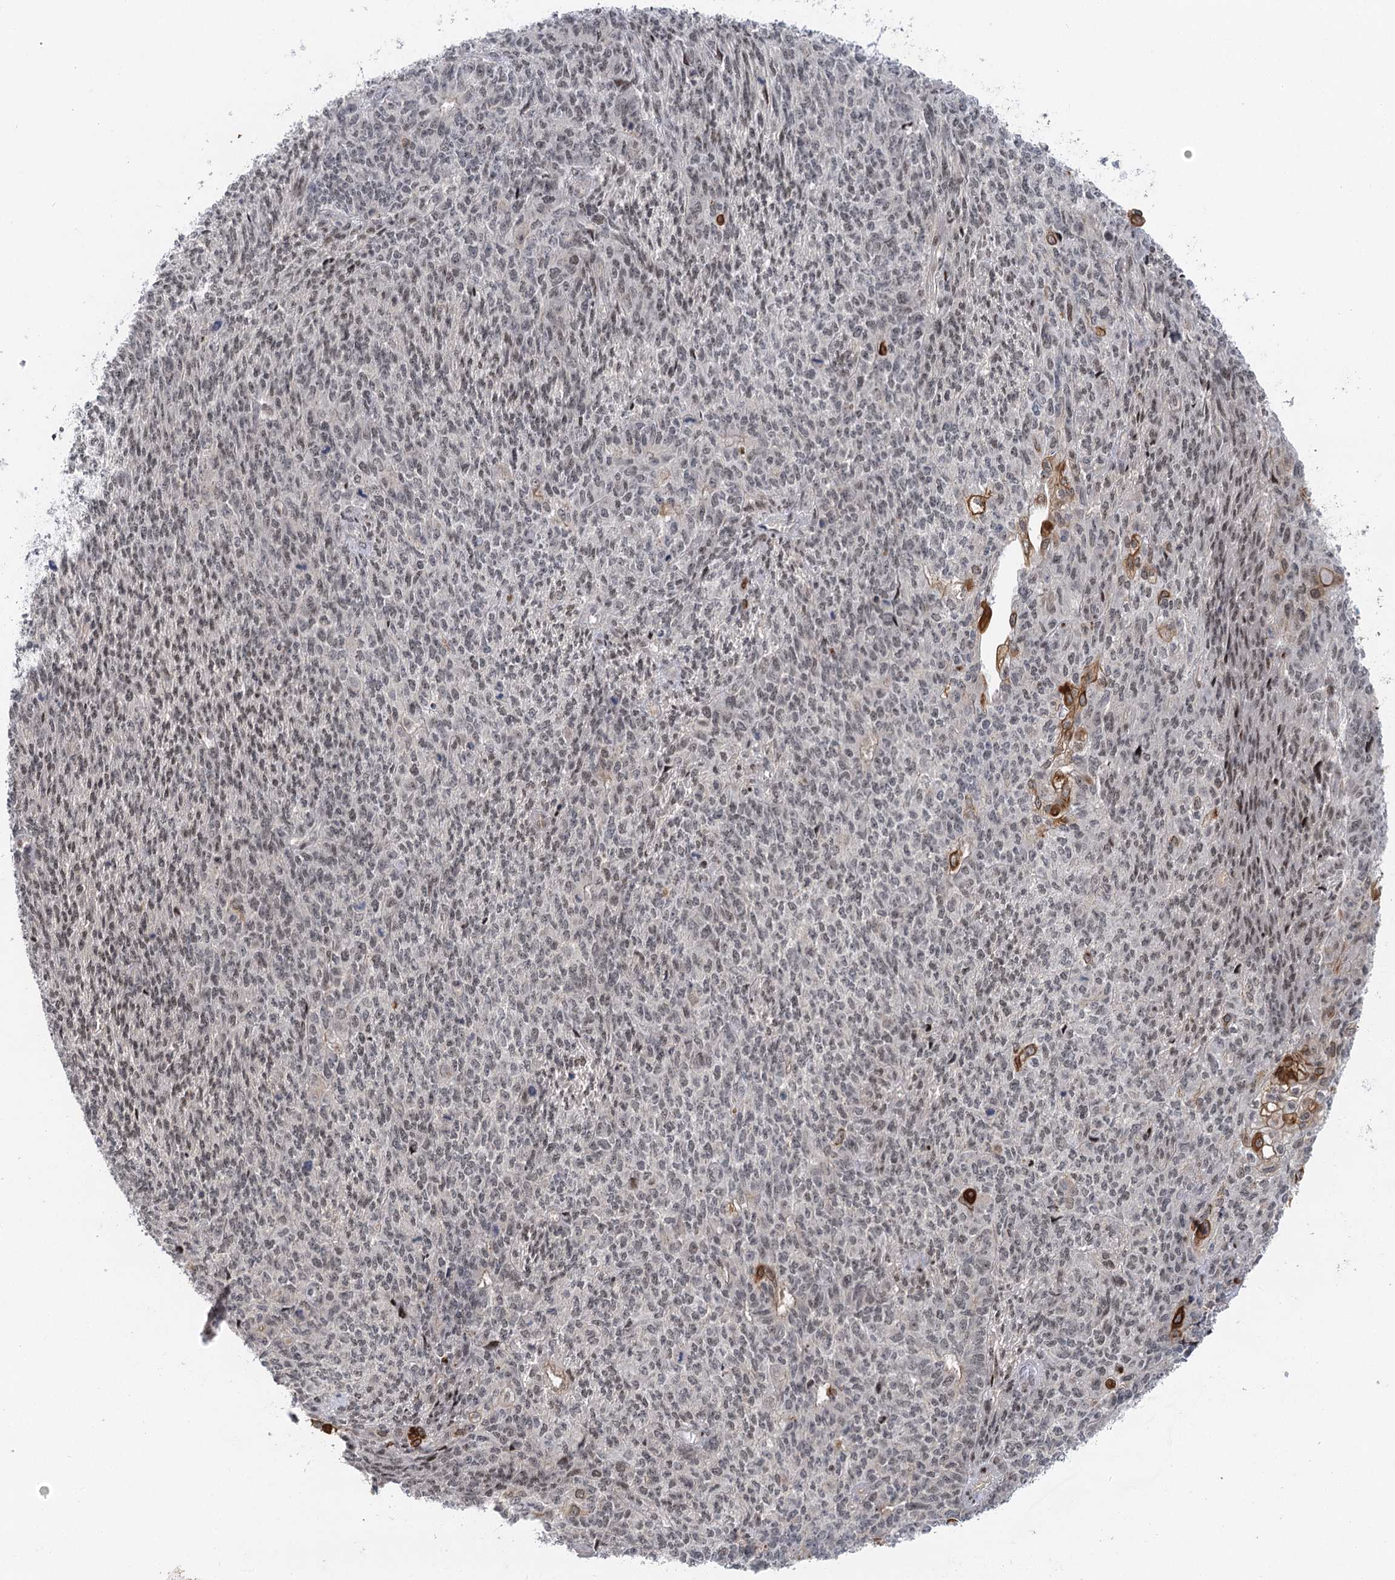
{"staining": {"intensity": "moderate", "quantity": "<25%", "location": "cytoplasmic/membranous,nuclear"}, "tissue": "endometrial cancer", "cell_type": "Tumor cells", "image_type": "cancer", "snomed": [{"axis": "morphology", "description": "Adenocarcinoma, NOS"}, {"axis": "topography", "description": "Endometrium"}], "caption": "A brown stain labels moderate cytoplasmic/membranous and nuclear staining of a protein in human endometrial cancer (adenocarcinoma) tumor cells.", "gene": "IL11RA", "patient": {"sex": "female", "age": 32}}